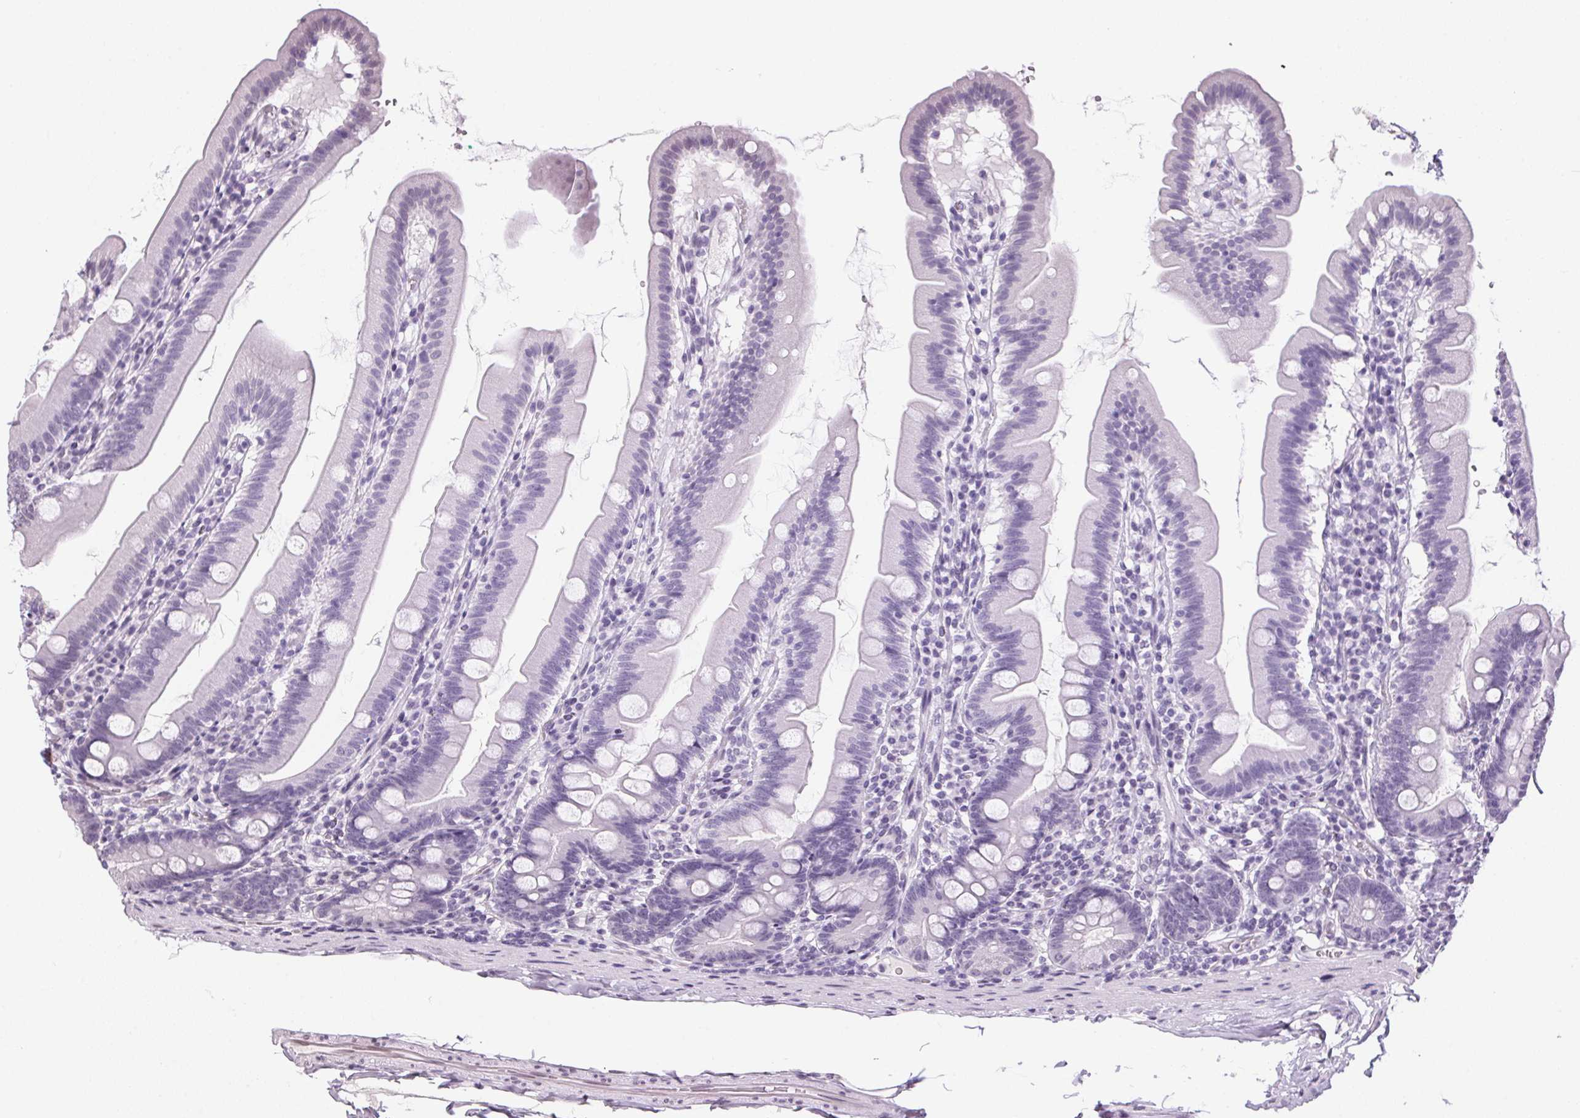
{"staining": {"intensity": "negative", "quantity": "none", "location": "none"}, "tissue": "duodenum", "cell_type": "Glandular cells", "image_type": "normal", "snomed": [{"axis": "morphology", "description": "Normal tissue, NOS"}, {"axis": "topography", "description": "Duodenum"}], "caption": "Glandular cells are negative for protein expression in normal human duodenum. (DAB (3,3'-diaminobenzidine) IHC, high magnification).", "gene": "TMEM175", "patient": {"sex": "female", "age": 67}}